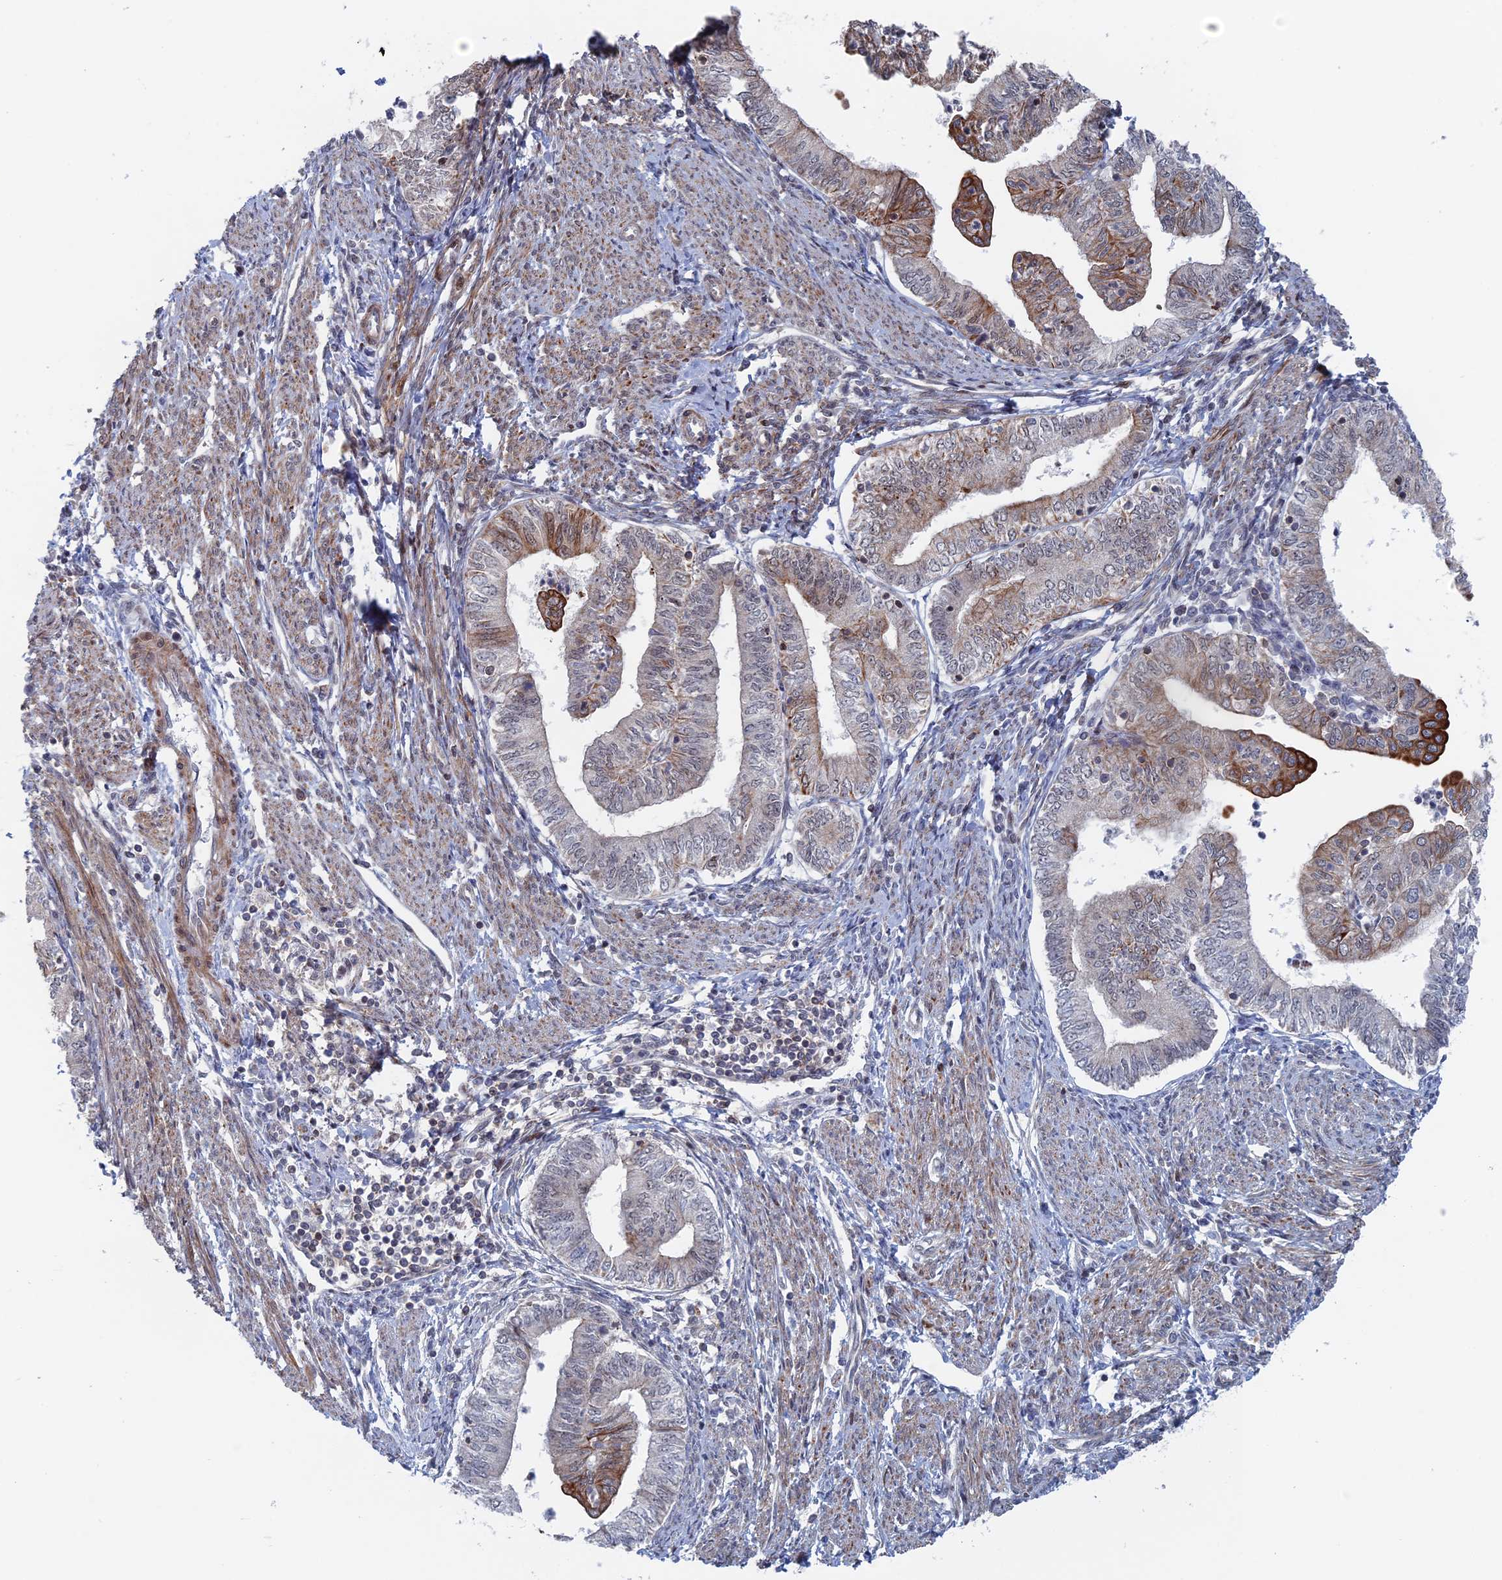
{"staining": {"intensity": "strong", "quantity": "<25%", "location": "cytoplasmic/membranous"}, "tissue": "endometrial cancer", "cell_type": "Tumor cells", "image_type": "cancer", "snomed": [{"axis": "morphology", "description": "Adenocarcinoma, NOS"}, {"axis": "topography", "description": "Endometrium"}], "caption": "Tumor cells exhibit strong cytoplasmic/membranous staining in approximately <25% of cells in endometrial adenocarcinoma.", "gene": "IL7", "patient": {"sex": "female", "age": 66}}